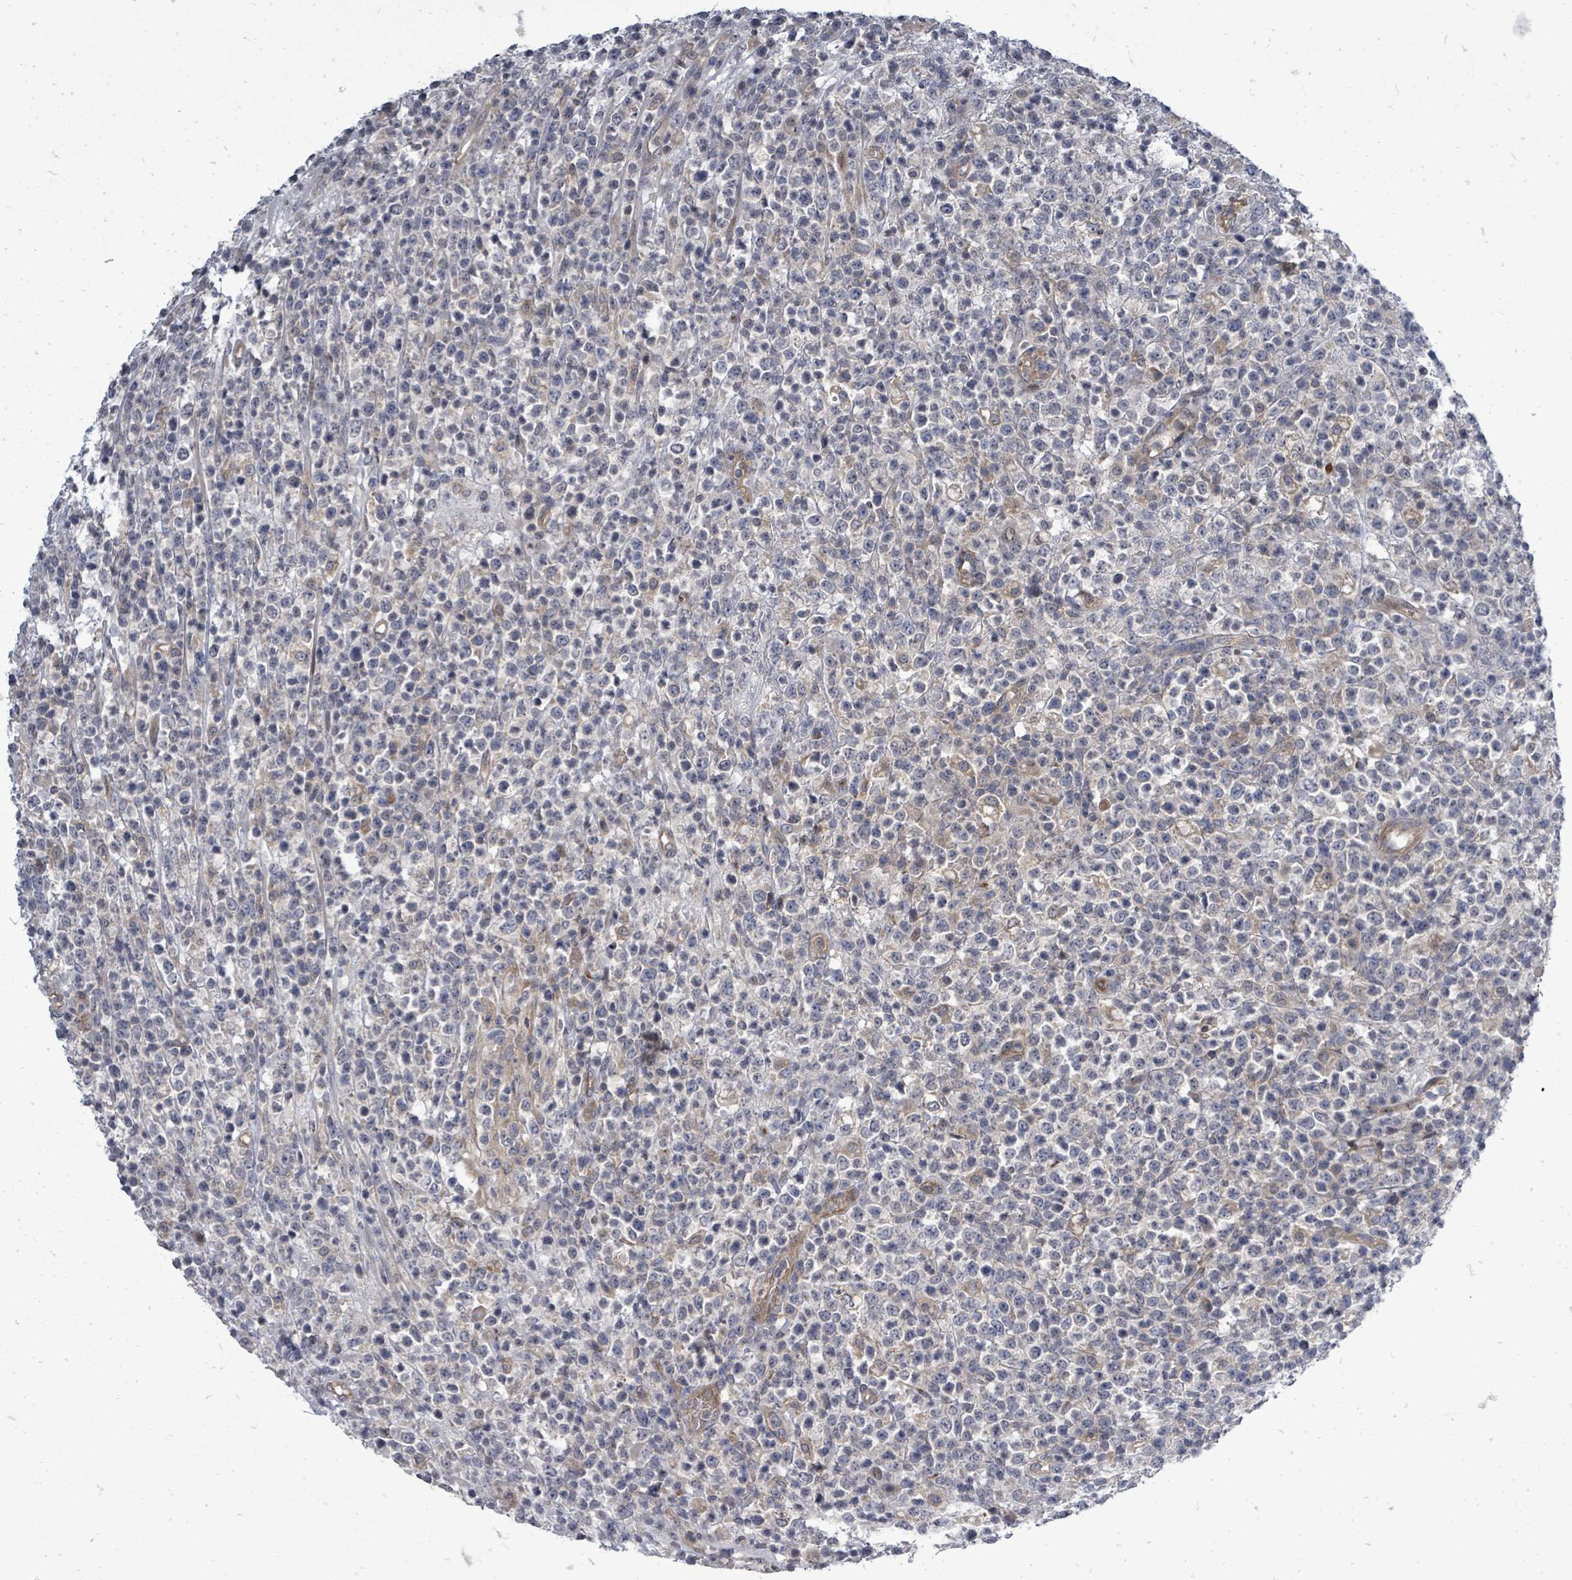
{"staining": {"intensity": "negative", "quantity": "none", "location": "none"}, "tissue": "lymphoma", "cell_type": "Tumor cells", "image_type": "cancer", "snomed": [{"axis": "morphology", "description": "Malignant lymphoma, non-Hodgkin's type, High grade"}, {"axis": "topography", "description": "Colon"}], "caption": "There is no significant staining in tumor cells of malignant lymphoma, non-Hodgkin's type (high-grade).", "gene": "RALGAPB", "patient": {"sex": "female", "age": 53}}